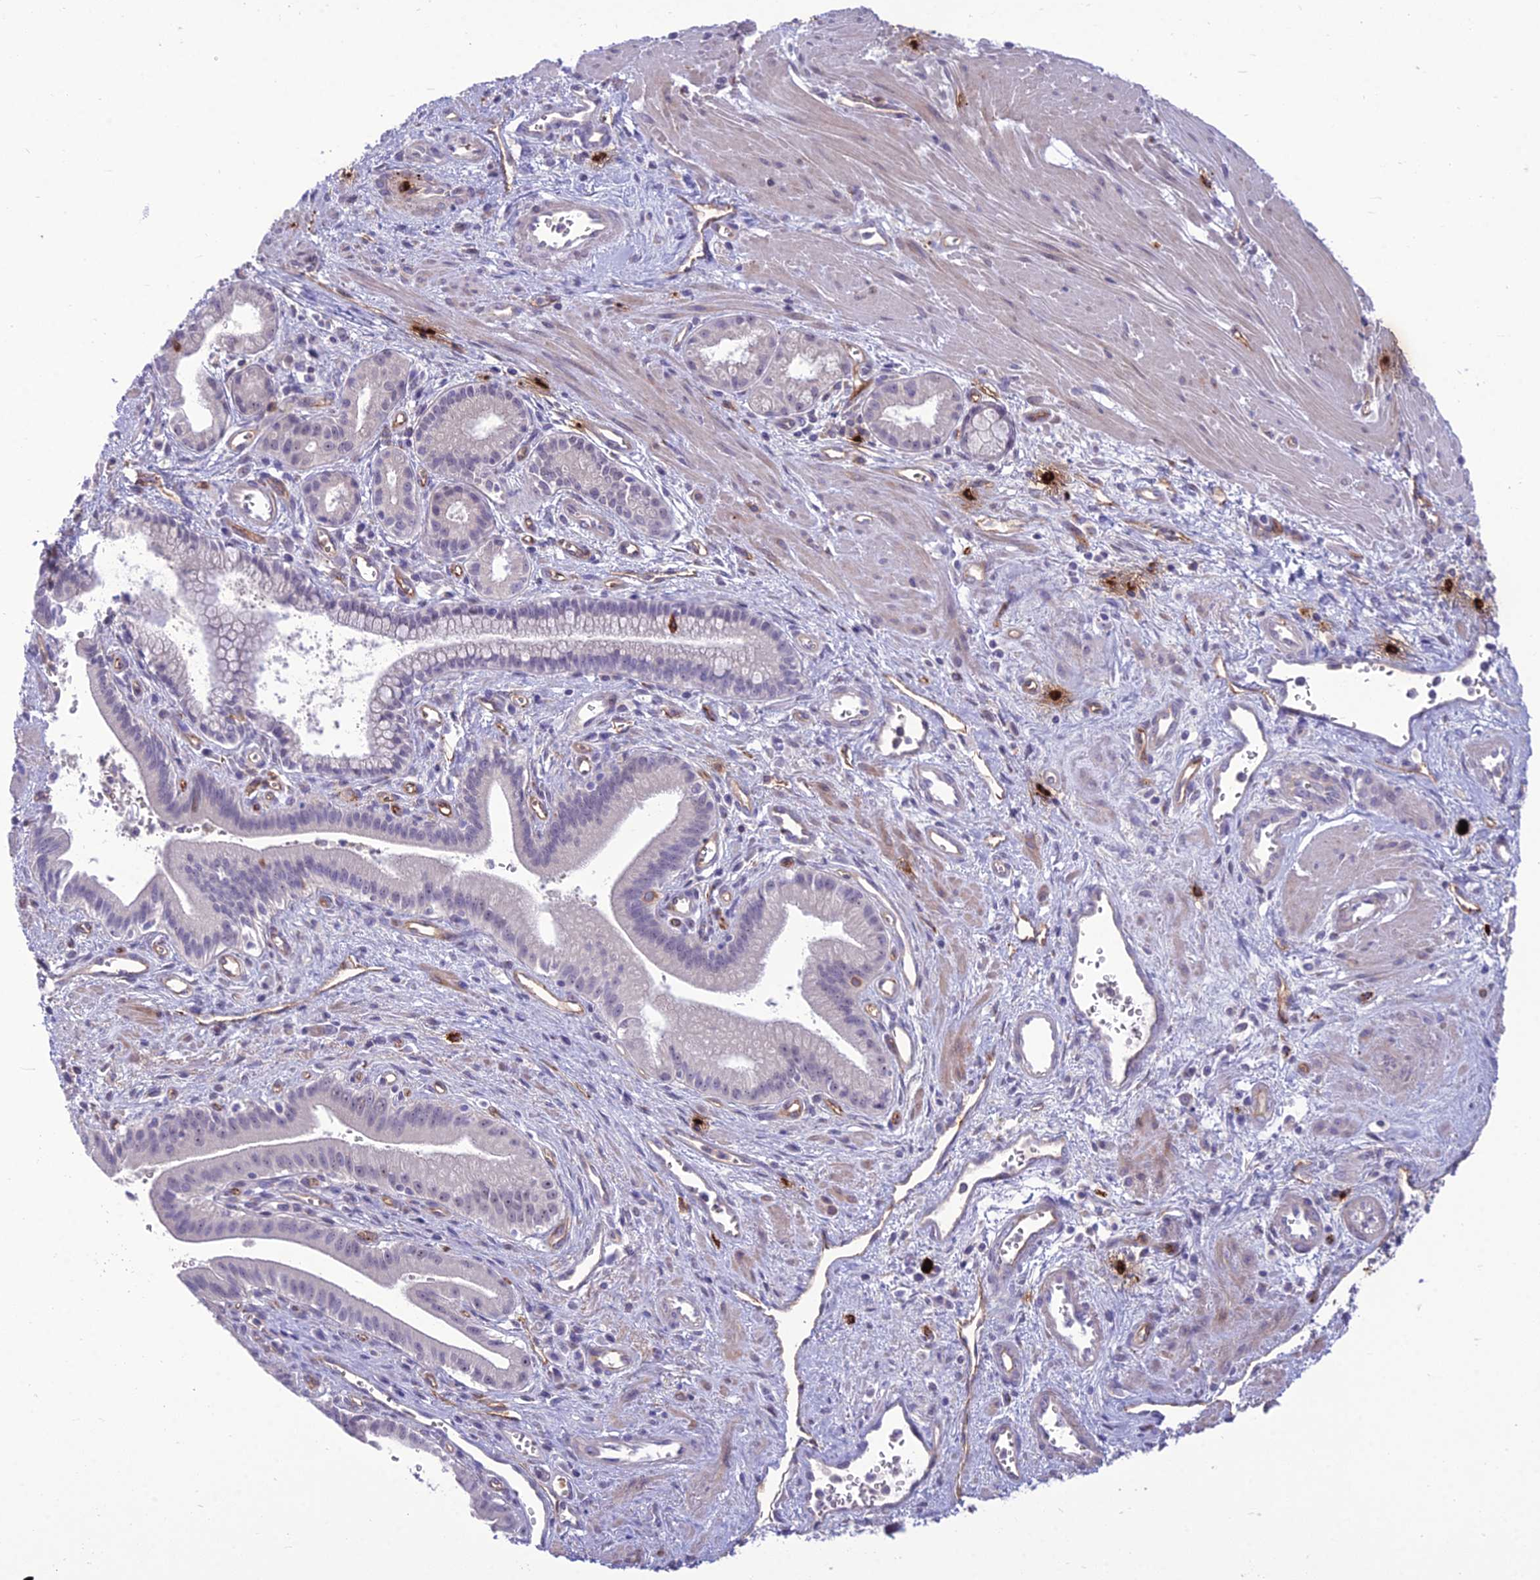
{"staining": {"intensity": "negative", "quantity": "none", "location": "none"}, "tissue": "pancreatic cancer", "cell_type": "Tumor cells", "image_type": "cancer", "snomed": [{"axis": "morphology", "description": "Adenocarcinoma, NOS"}, {"axis": "topography", "description": "Pancreas"}], "caption": "There is no significant expression in tumor cells of adenocarcinoma (pancreatic). The staining was performed using DAB (3,3'-diaminobenzidine) to visualize the protein expression in brown, while the nuclei were stained in blue with hematoxylin (Magnification: 20x).", "gene": "BBS7", "patient": {"sex": "male", "age": 78}}